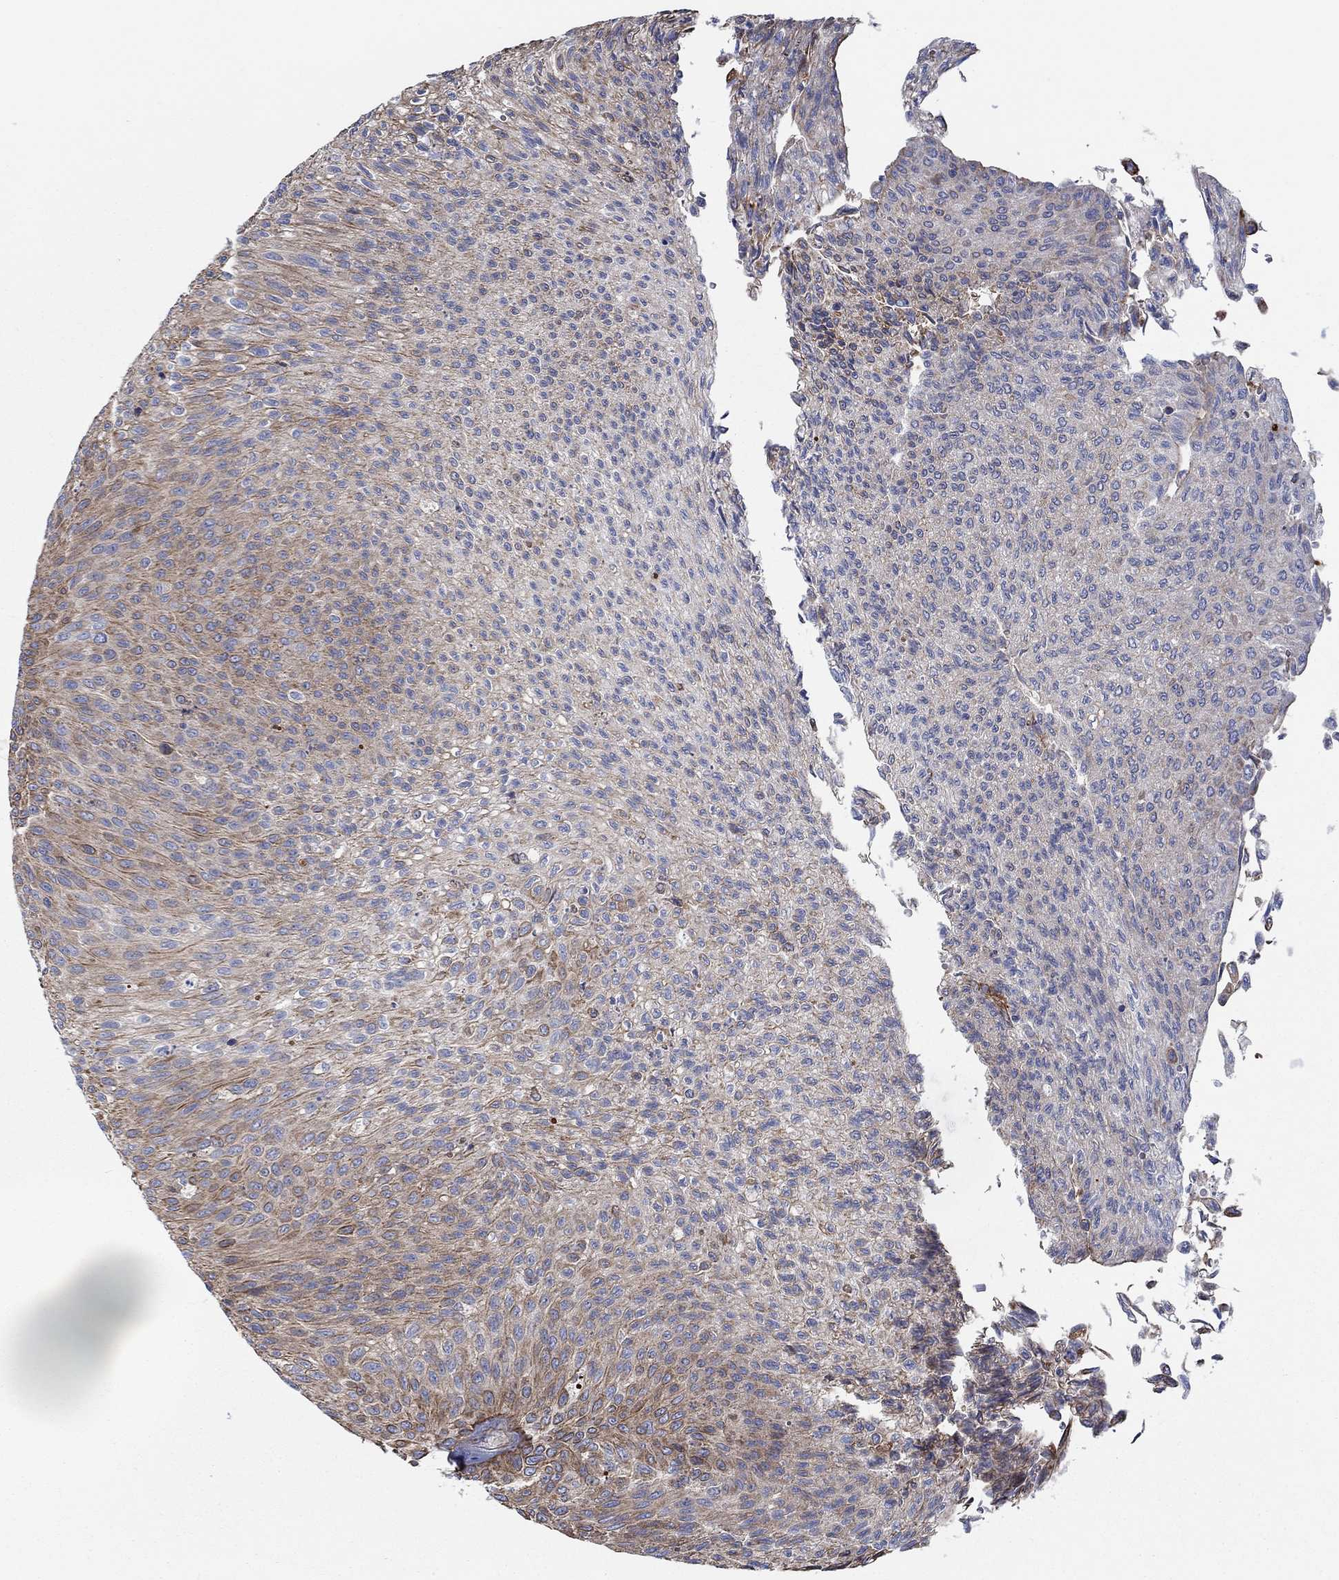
{"staining": {"intensity": "moderate", "quantity": "<25%", "location": "cytoplasmic/membranous"}, "tissue": "urothelial cancer", "cell_type": "Tumor cells", "image_type": "cancer", "snomed": [{"axis": "morphology", "description": "Urothelial carcinoma, Low grade"}, {"axis": "topography", "description": "Ureter, NOS"}, {"axis": "topography", "description": "Urinary bladder"}], "caption": "The photomicrograph reveals a brown stain indicating the presence of a protein in the cytoplasmic/membranous of tumor cells in urothelial cancer. (Brightfield microscopy of DAB IHC at high magnification).", "gene": "FMN1", "patient": {"sex": "male", "age": 78}}